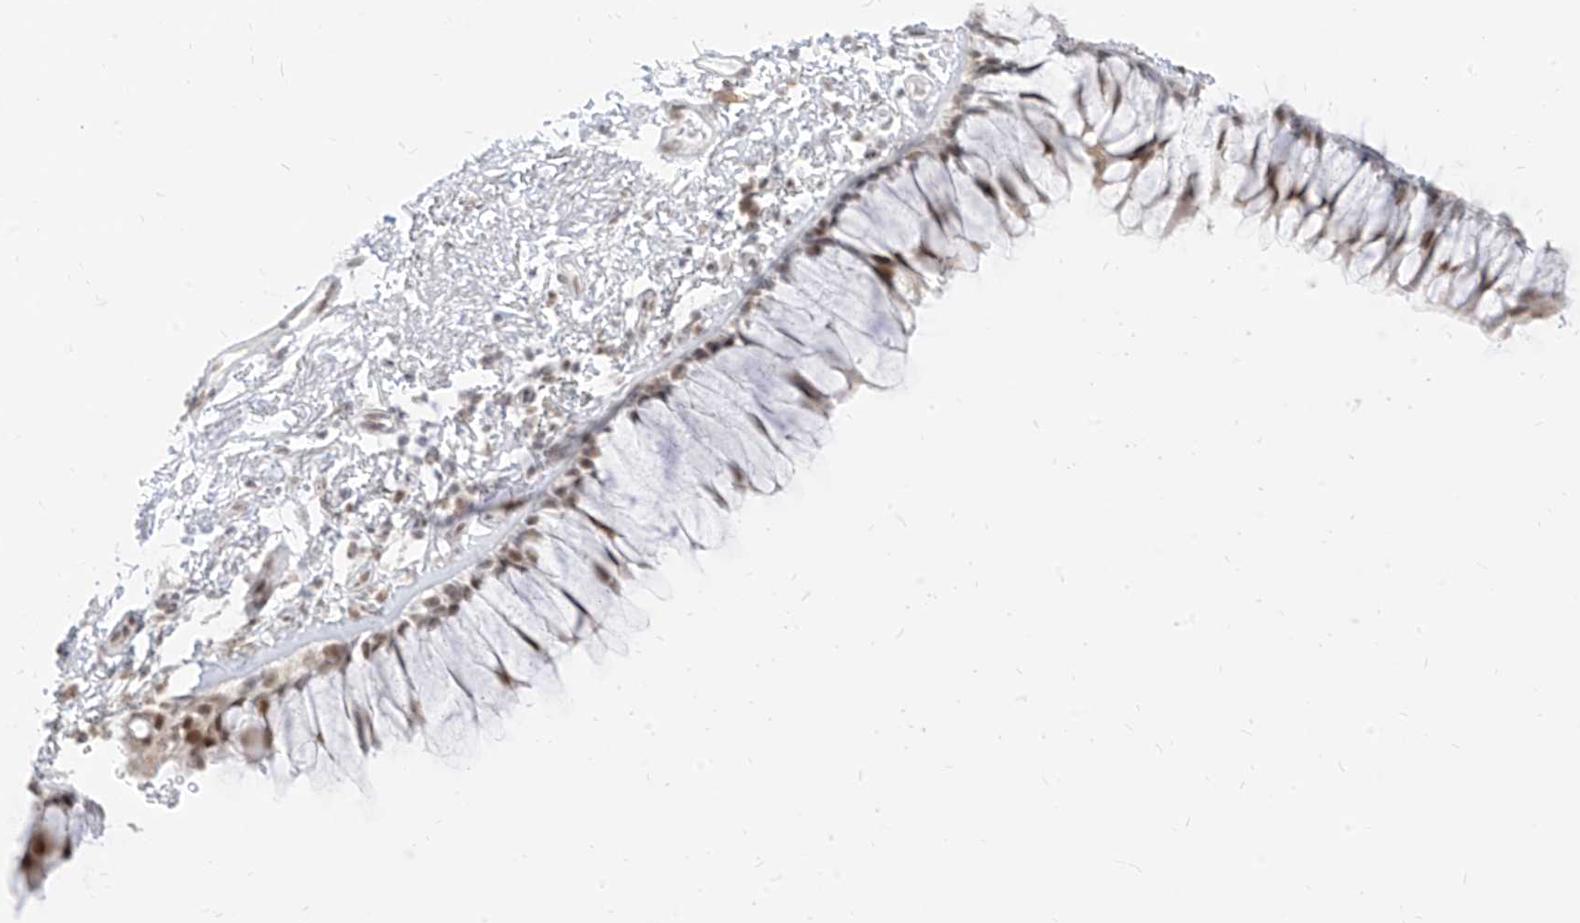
{"staining": {"intensity": "moderate", "quantity": ">75%", "location": "cytoplasmic/membranous,nuclear"}, "tissue": "bronchus", "cell_type": "Respiratory epithelial cells", "image_type": "normal", "snomed": [{"axis": "morphology", "description": "Normal tissue, NOS"}, {"axis": "topography", "description": "Cartilage tissue"}, {"axis": "topography", "description": "Bronchus"}], "caption": "An immunohistochemistry (IHC) histopathology image of benign tissue is shown. Protein staining in brown shows moderate cytoplasmic/membranous,nuclear positivity in bronchus within respiratory epithelial cells. Ihc stains the protein of interest in brown and the nuclei are stained blue.", "gene": "SUPT5H", "patient": {"sex": "female", "age": 73}}